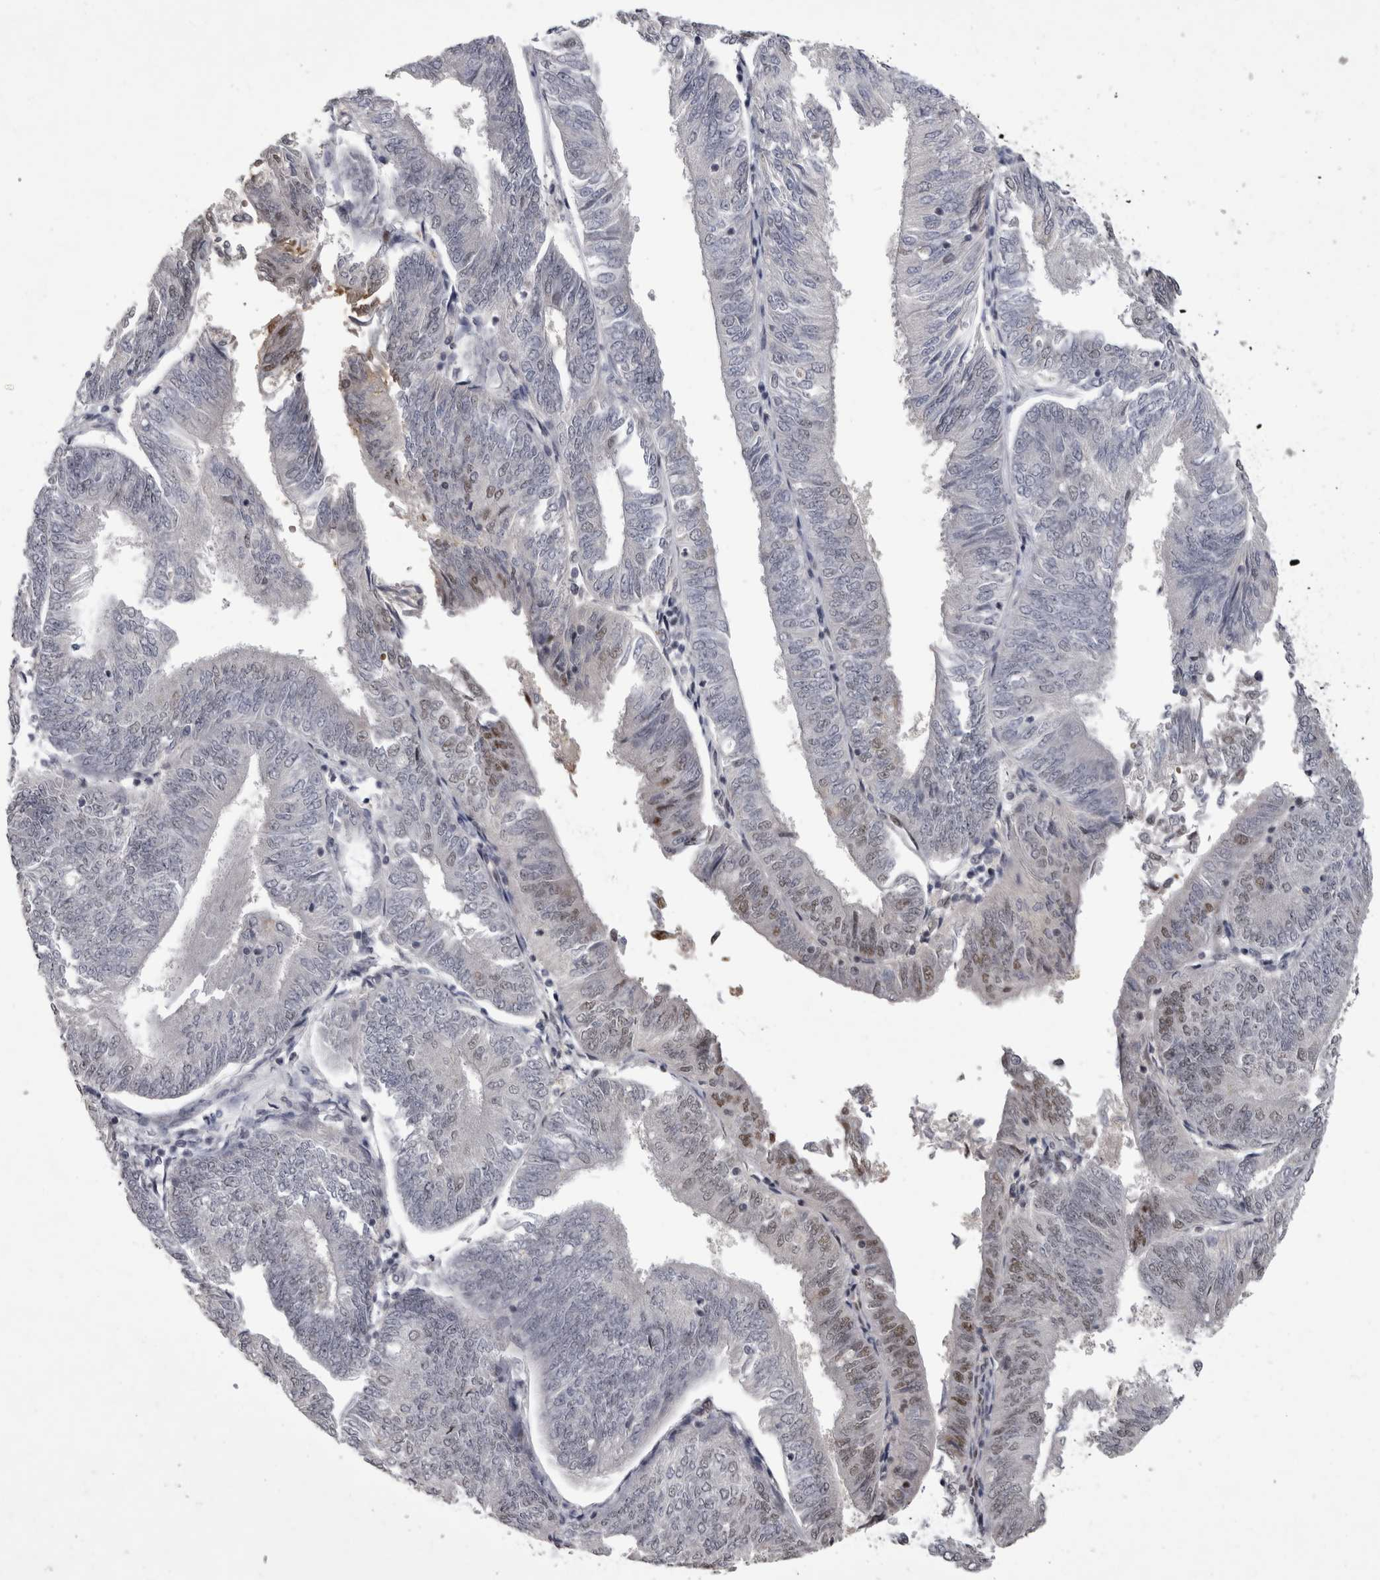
{"staining": {"intensity": "moderate", "quantity": "<25%", "location": "nuclear"}, "tissue": "endometrial cancer", "cell_type": "Tumor cells", "image_type": "cancer", "snomed": [{"axis": "morphology", "description": "Adenocarcinoma, NOS"}, {"axis": "topography", "description": "Endometrium"}], "caption": "There is low levels of moderate nuclear expression in tumor cells of endometrial cancer (adenocarcinoma), as demonstrated by immunohistochemical staining (brown color).", "gene": "IFI44", "patient": {"sex": "female", "age": 58}}